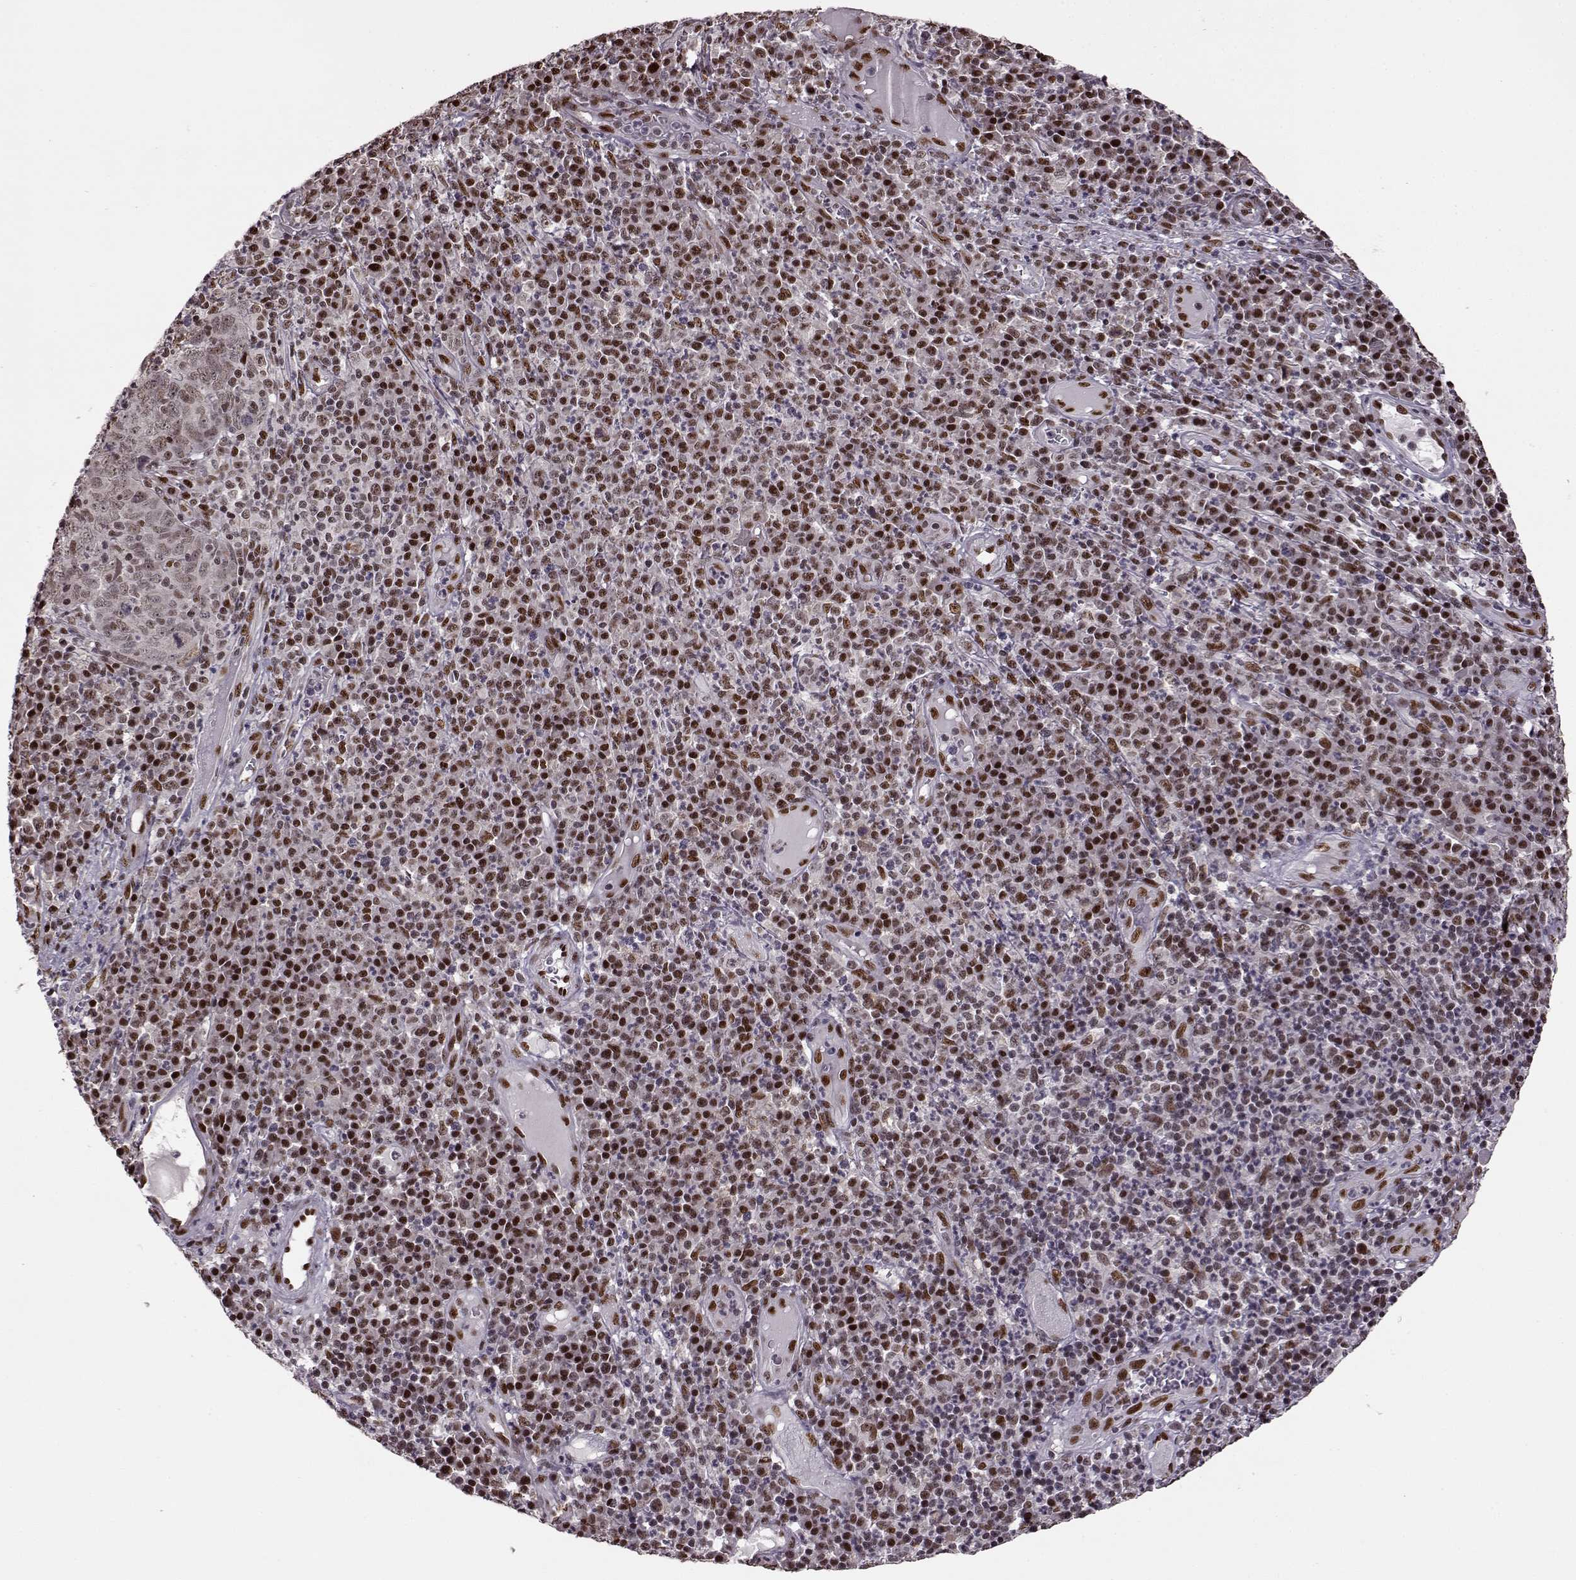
{"staining": {"intensity": "weak", "quantity": ">75%", "location": "nuclear"}, "tissue": "skin cancer", "cell_type": "Tumor cells", "image_type": "cancer", "snomed": [{"axis": "morphology", "description": "Squamous cell carcinoma, NOS"}, {"axis": "topography", "description": "Skin"}, {"axis": "topography", "description": "Anal"}], "caption": "Skin cancer (squamous cell carcinoma) stained for a protein (brown) demonstrates weak nuclear positive positivity in about >75% of tumor cells.", "gene": "FTO", "patient": {"sex": "female", "age": 51}}